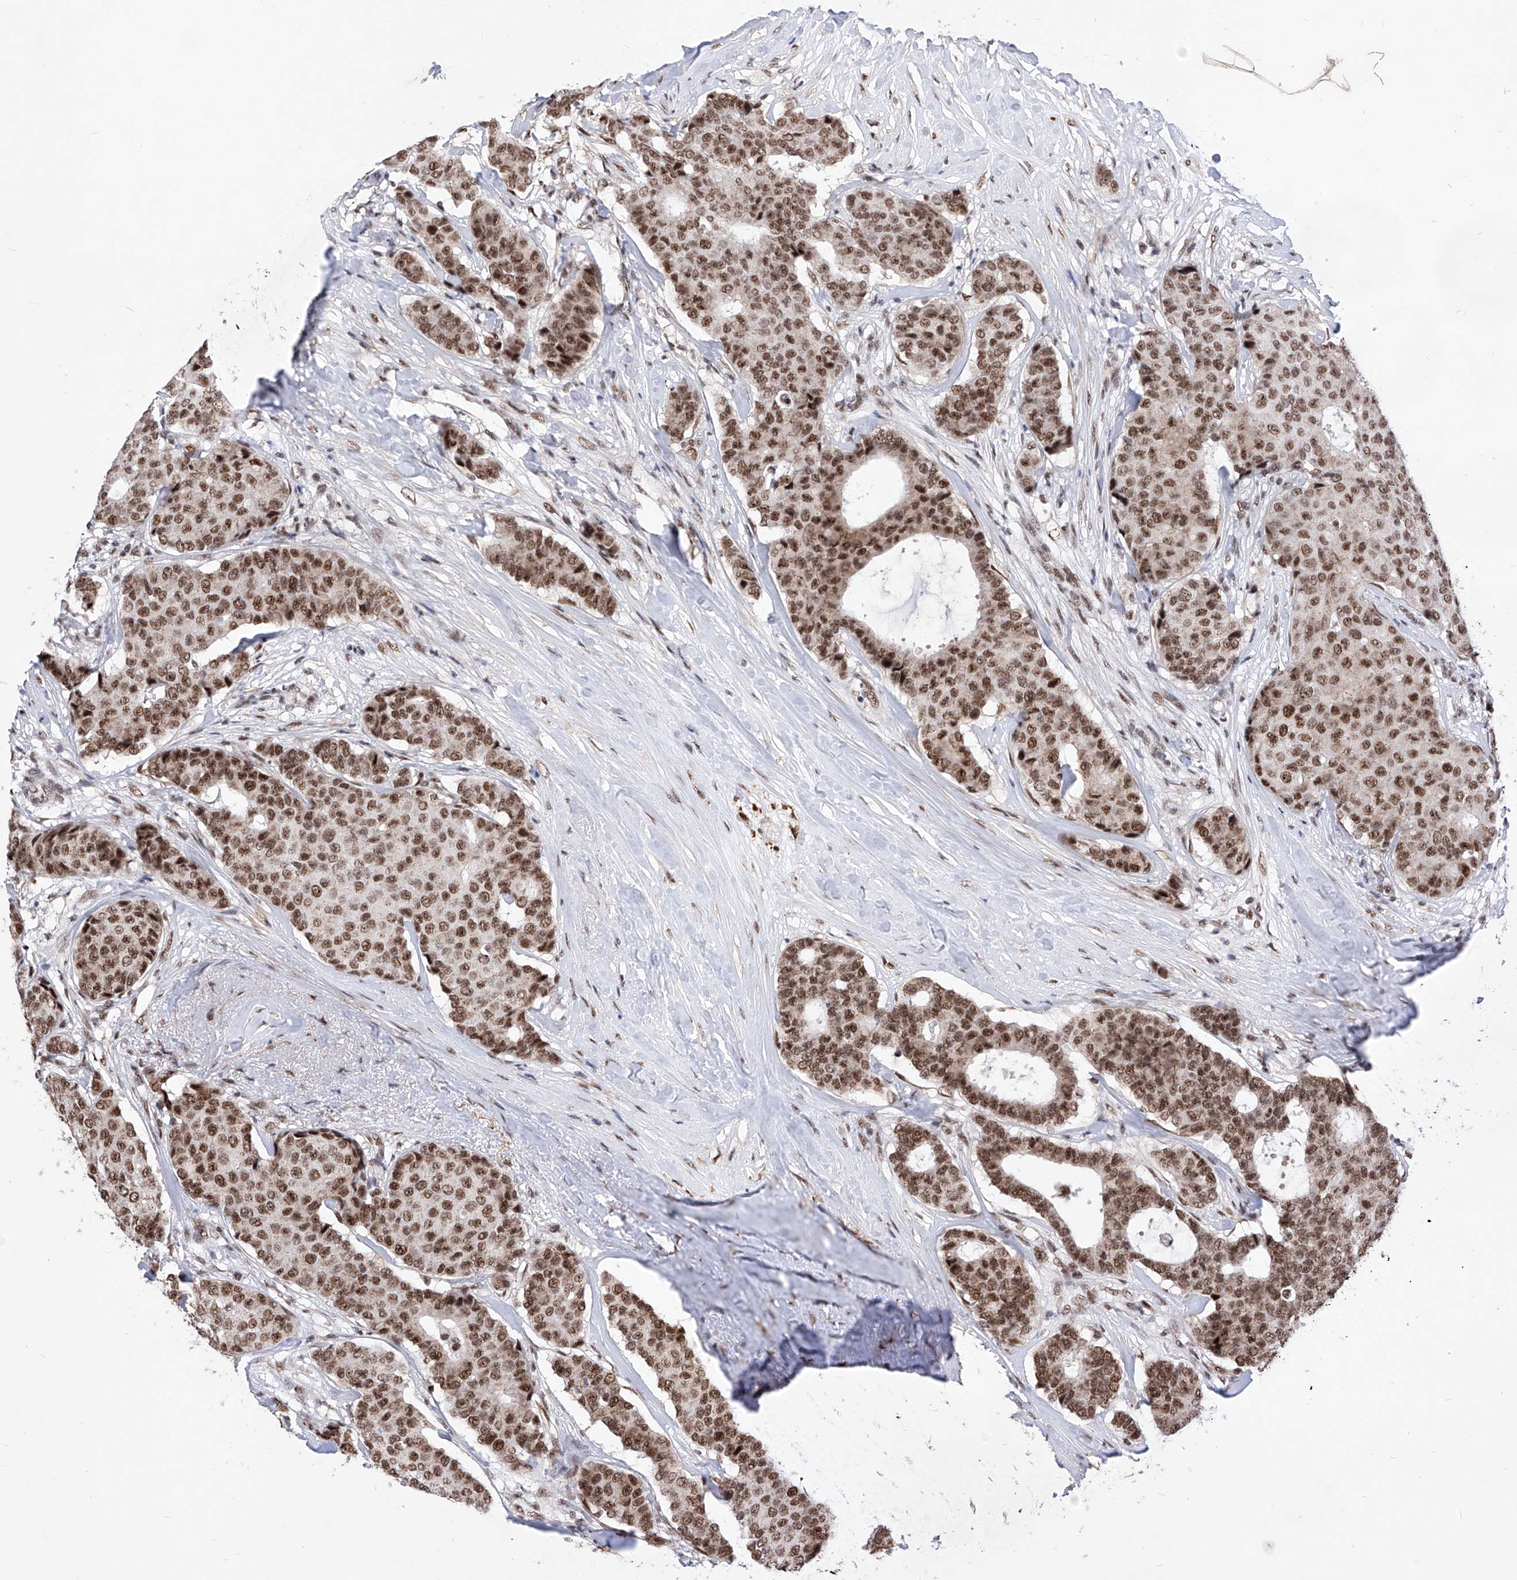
{"staining": {"intensity": "moderate", "quantity": ">75%", "location": "nuclear"}, "tissue": "breast cancer", "cell_type": "Tumor cells", "image_type": "cancer", "snomed": [{"axis": "morphology", "description": "Duct carcinoma"}, {"axis": "topography", "description": "Breast"}], "caption": "Breast cancer stained for a protein shows moderate nuclear positivity in tumor cells. (DAB = brown stain, brightfield microscopy at high magnification).", "gene": "PHF5A", "patient": {"sex": "female", "age": 75}}